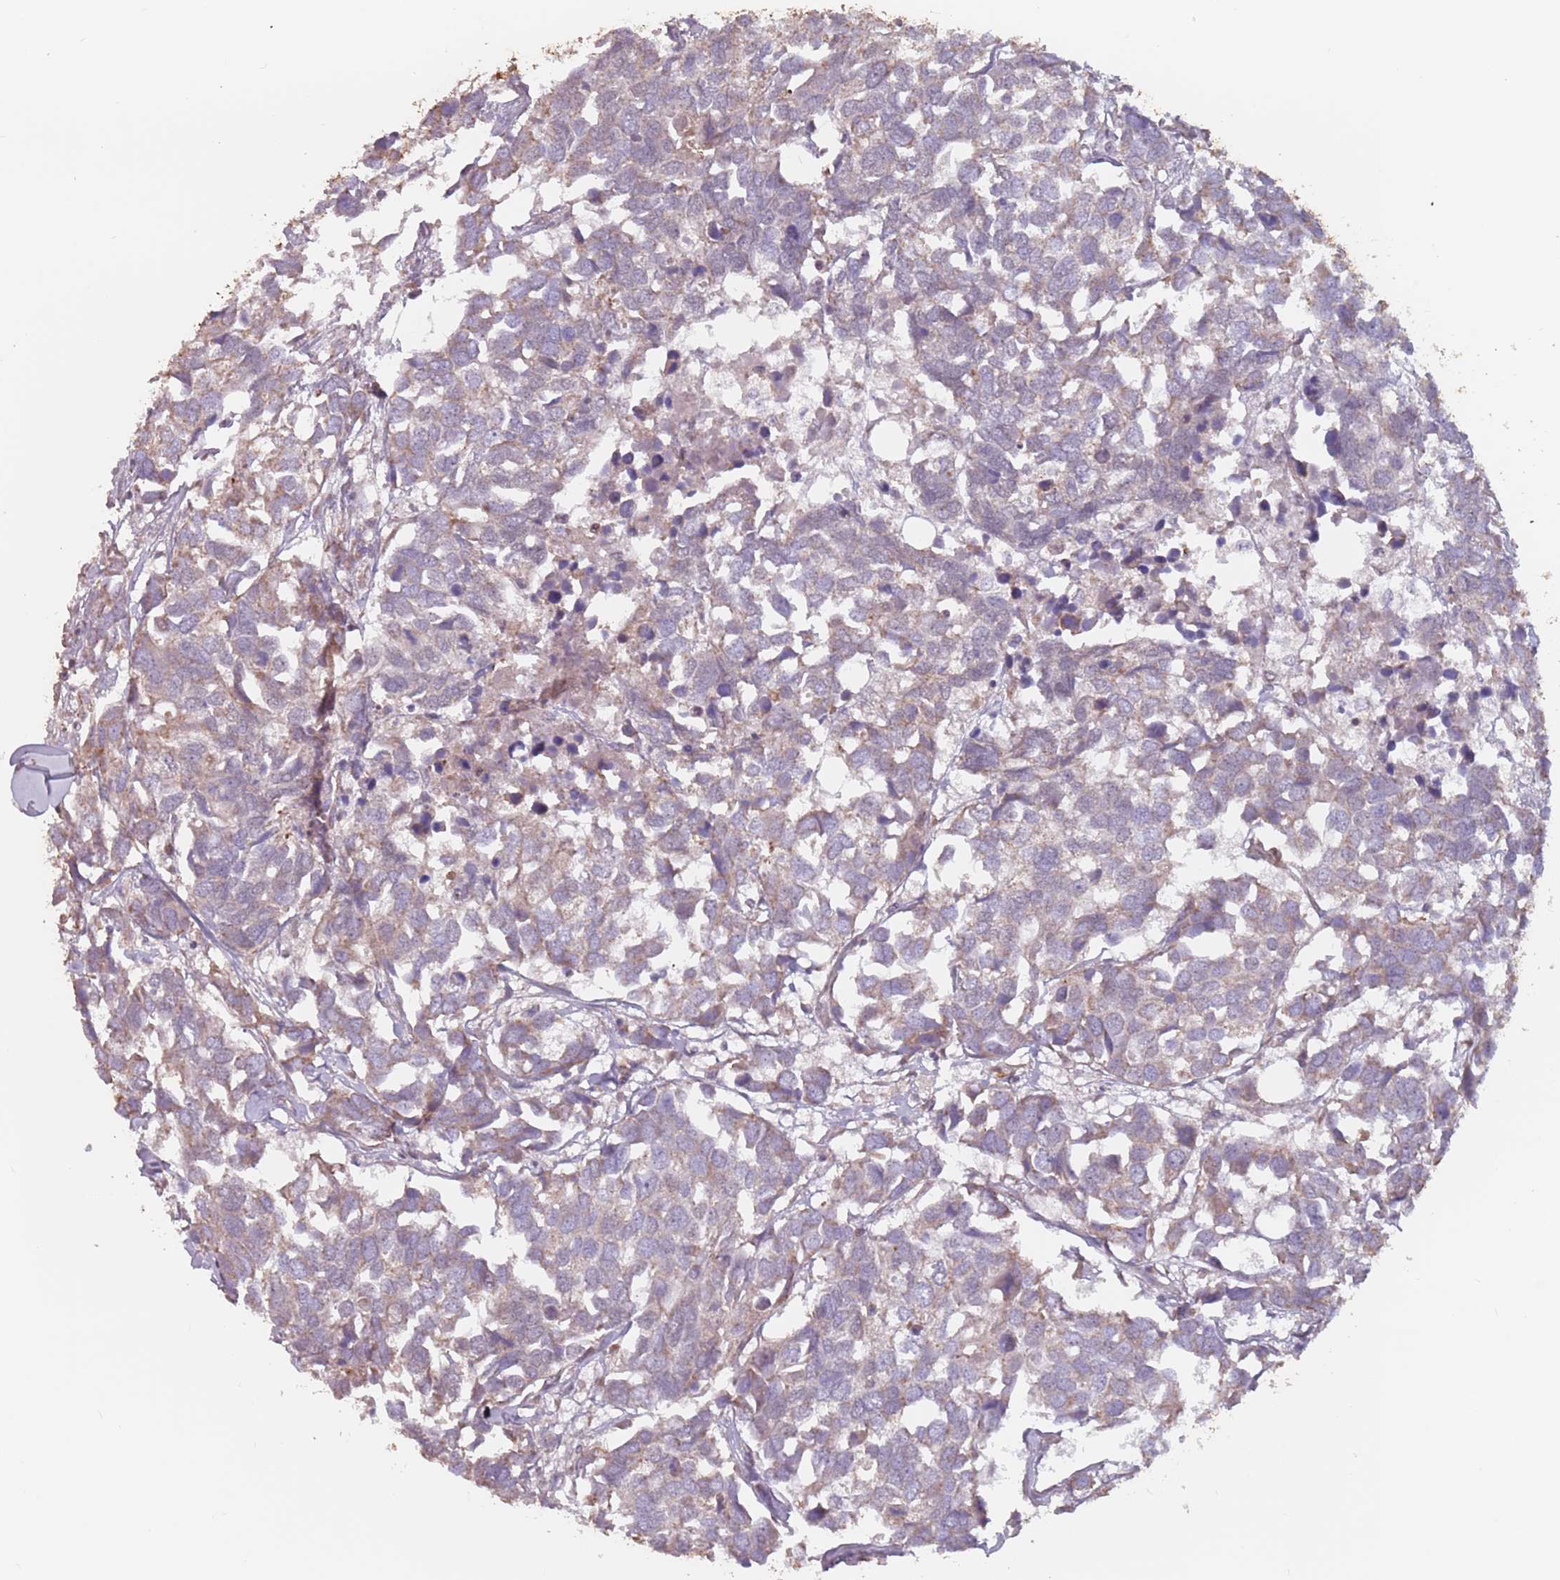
{"staining": {"intensity": "weak", "quantity": "25%-75%", "location": "cytoplasmic/membranous"}, "tissue": "breast cancer", "cell_type": "Tumor cells", "image_type": "cancer", "snomed": [{"axis": "morphology", "description": "Duct carcinoma"}, {"axis": "topography", "description": "Breast"}], "caption": "A brown stain labels weak cytoplasmic/membranous staining of a protein in human intraductal carcinoma (breast) tumor cells.", "gene": "VPS52", "patient": {"sex": "female", "age": 83}}